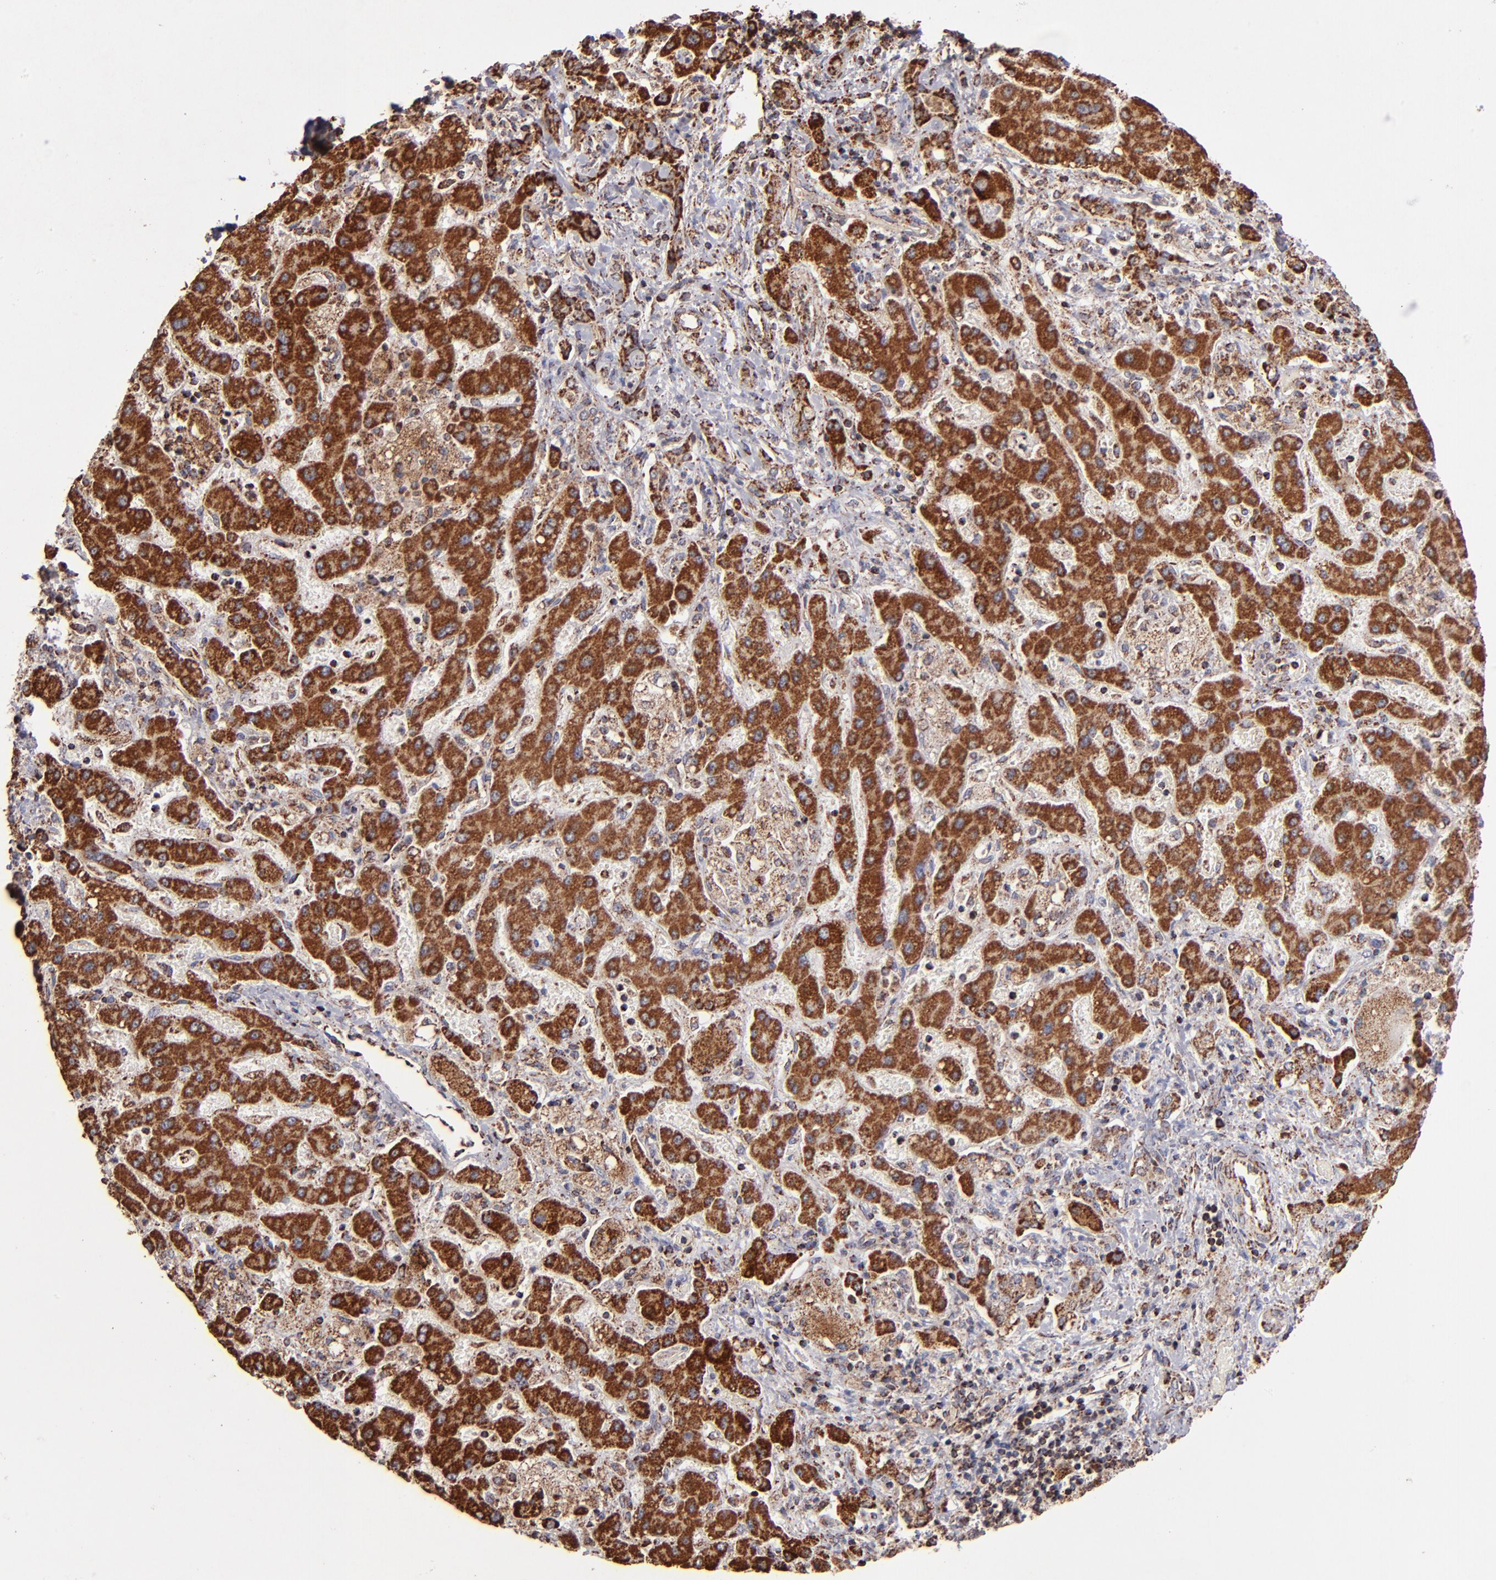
{"staining": {"intensity": "strong", "quantity": ">75%", "location": "cytoplasmic/membranous"}, "tissue": "liver cancer", "cell_type": "Tumor cells", "image_type": "cancer", "snomed": [{"axis": "morphology", "description": "Cholangiocarcinoma"}, {"axis": "topography", "description": "Liver"}], "caption": "IHC micrograph of neoplastic tissue: human liver cancer (cholangiocarcinoma) stained using immunohistochemistry (IHC) displays high levels of strong protein expression localized specifically in the cytoplasmic/membranous of tumor cells, appearing as a cytoplasmic/membranous brown color.", "gene": "DLST", "patient": {"sex": "male", "age": 50}}